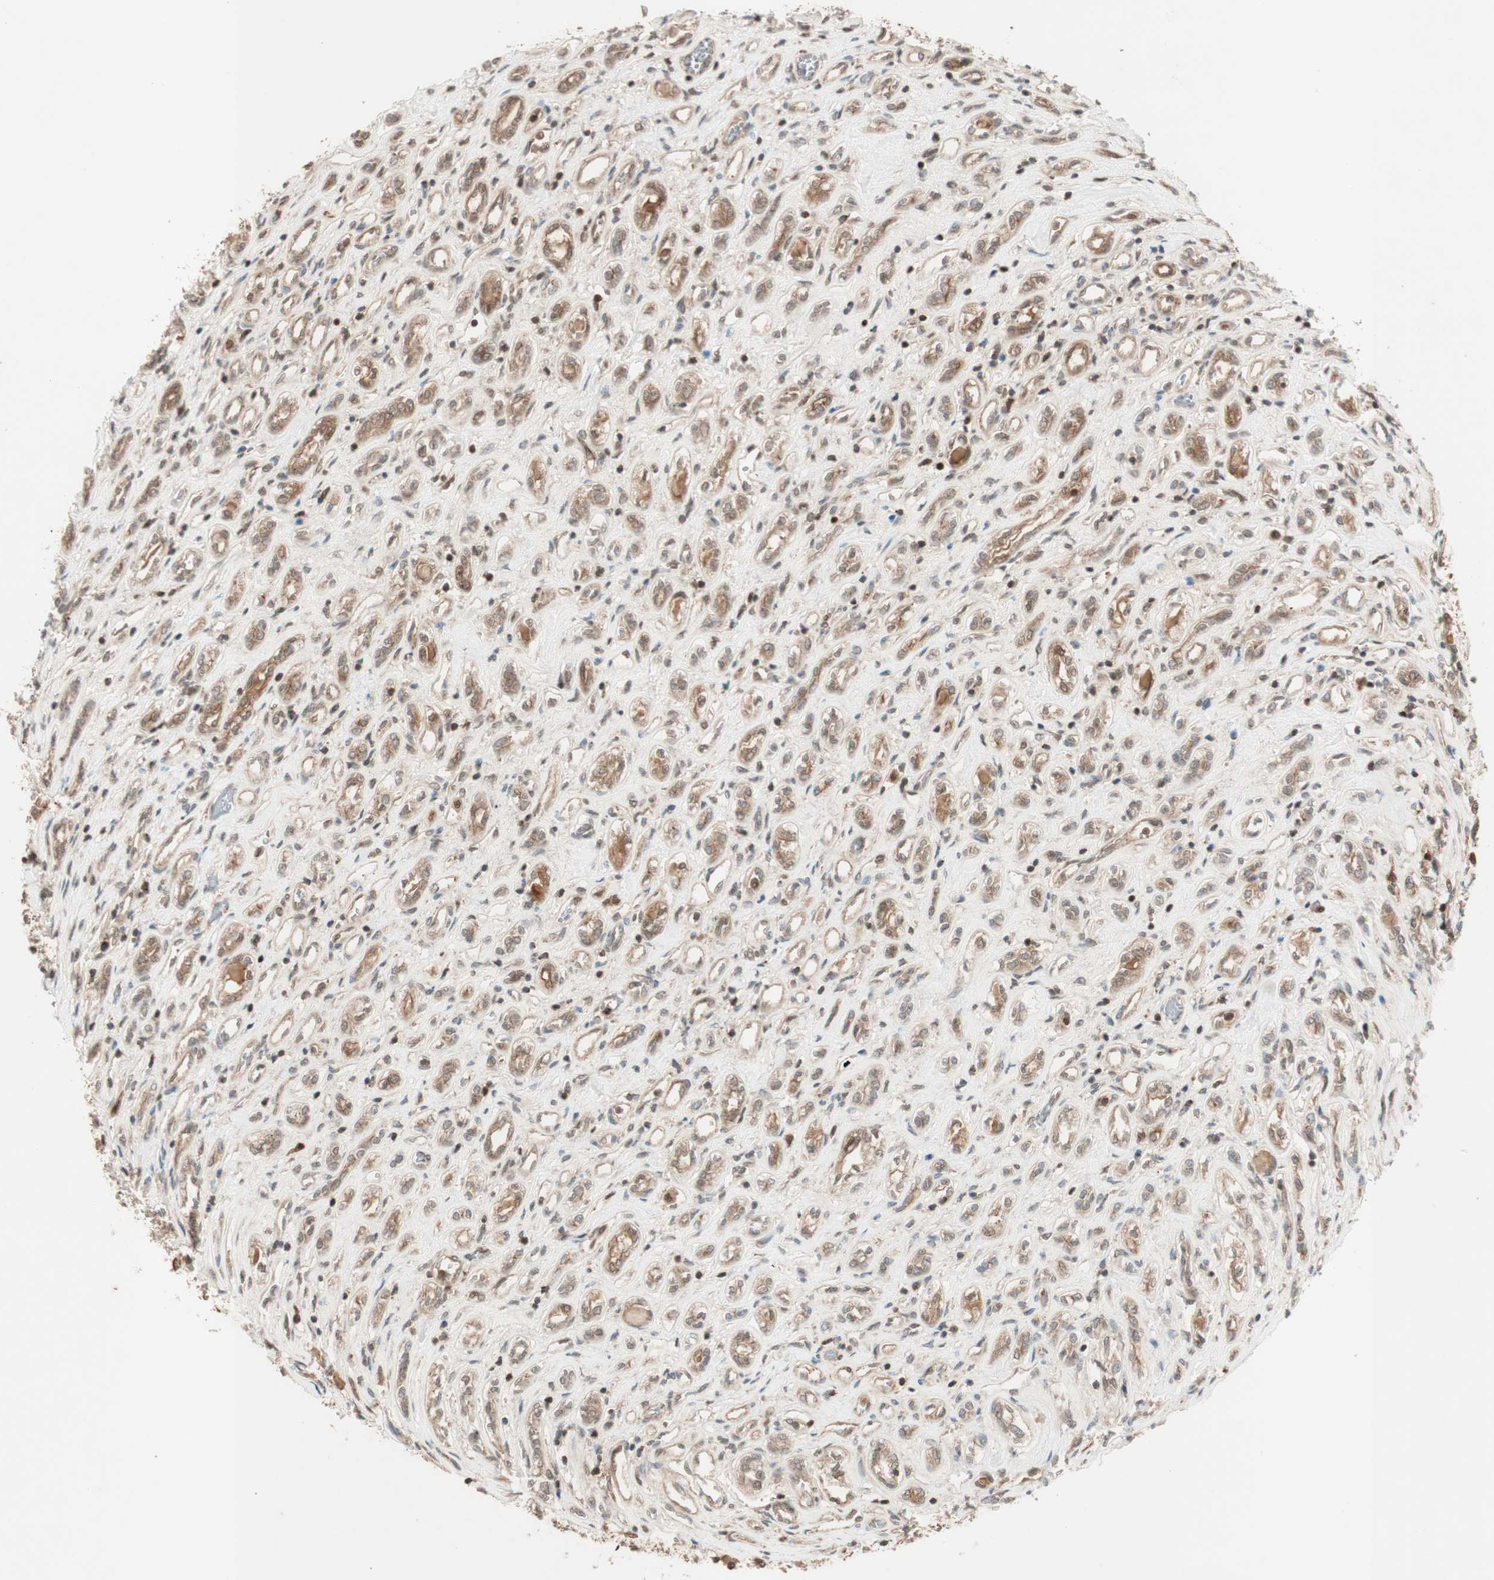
{"staining": {"intensity": "moderate", "quantity": ">75%", "location": "cytoplasmic/membranous,nuclear"}, "tissue": "renal cancer", "cell_type": "Tumor cells", "image_type": "cancer", "snomed": [{"axis": "morphology", "description": "Adenocarcinoma, NOS"}, {"axis": "topography", "description": "Kidney"}], "caption": "Renal adenocarcinoma stained with a brown dye shows moderate cytoplasmic/membranous and nuclear positive staining in approximately >75% of tumor cells.", "gene": "EPHA8", "patient": {"sex": "female", "age": 70}}